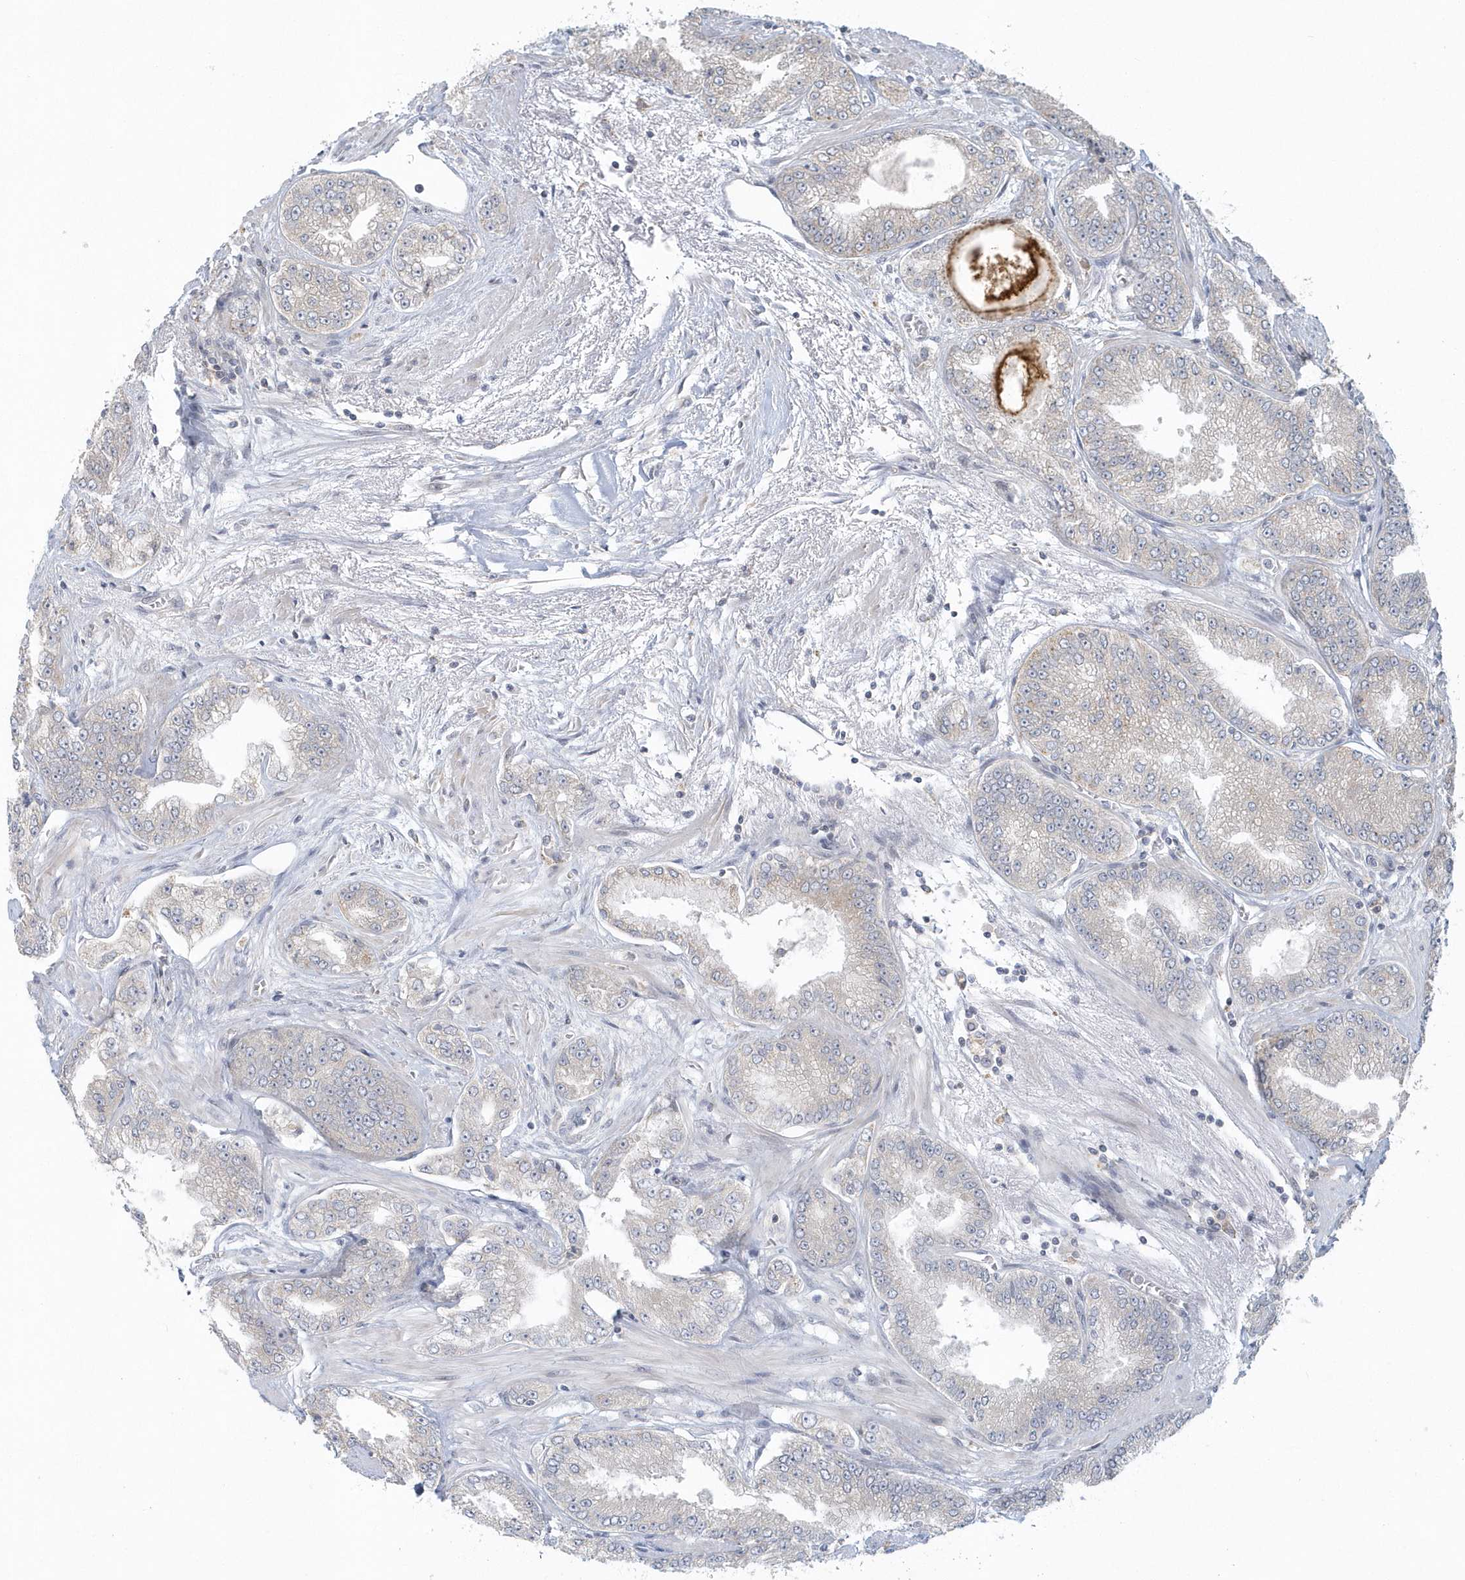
{"staining": {"intensity": "negative", "quantity": "none", "location": "none"}, "tissue": "prostate cancer", "cell_type": "Tumor cells", "image_type": "cancer", "snomed": [{"axis": "morphology", "description": "Adenocarcinoma, High grade"}, {"axis": "topography", "description": "Prostate"}], "caption": "High power microscopy micrograph of an immunohistochemistry (IHC) micrograph of adenocarcinoma (high-grade) (prostate), revealing no significant expression in tumor cells.", "gene": "BLTP3A", "patient": {"sex": "male", "age": 71}}